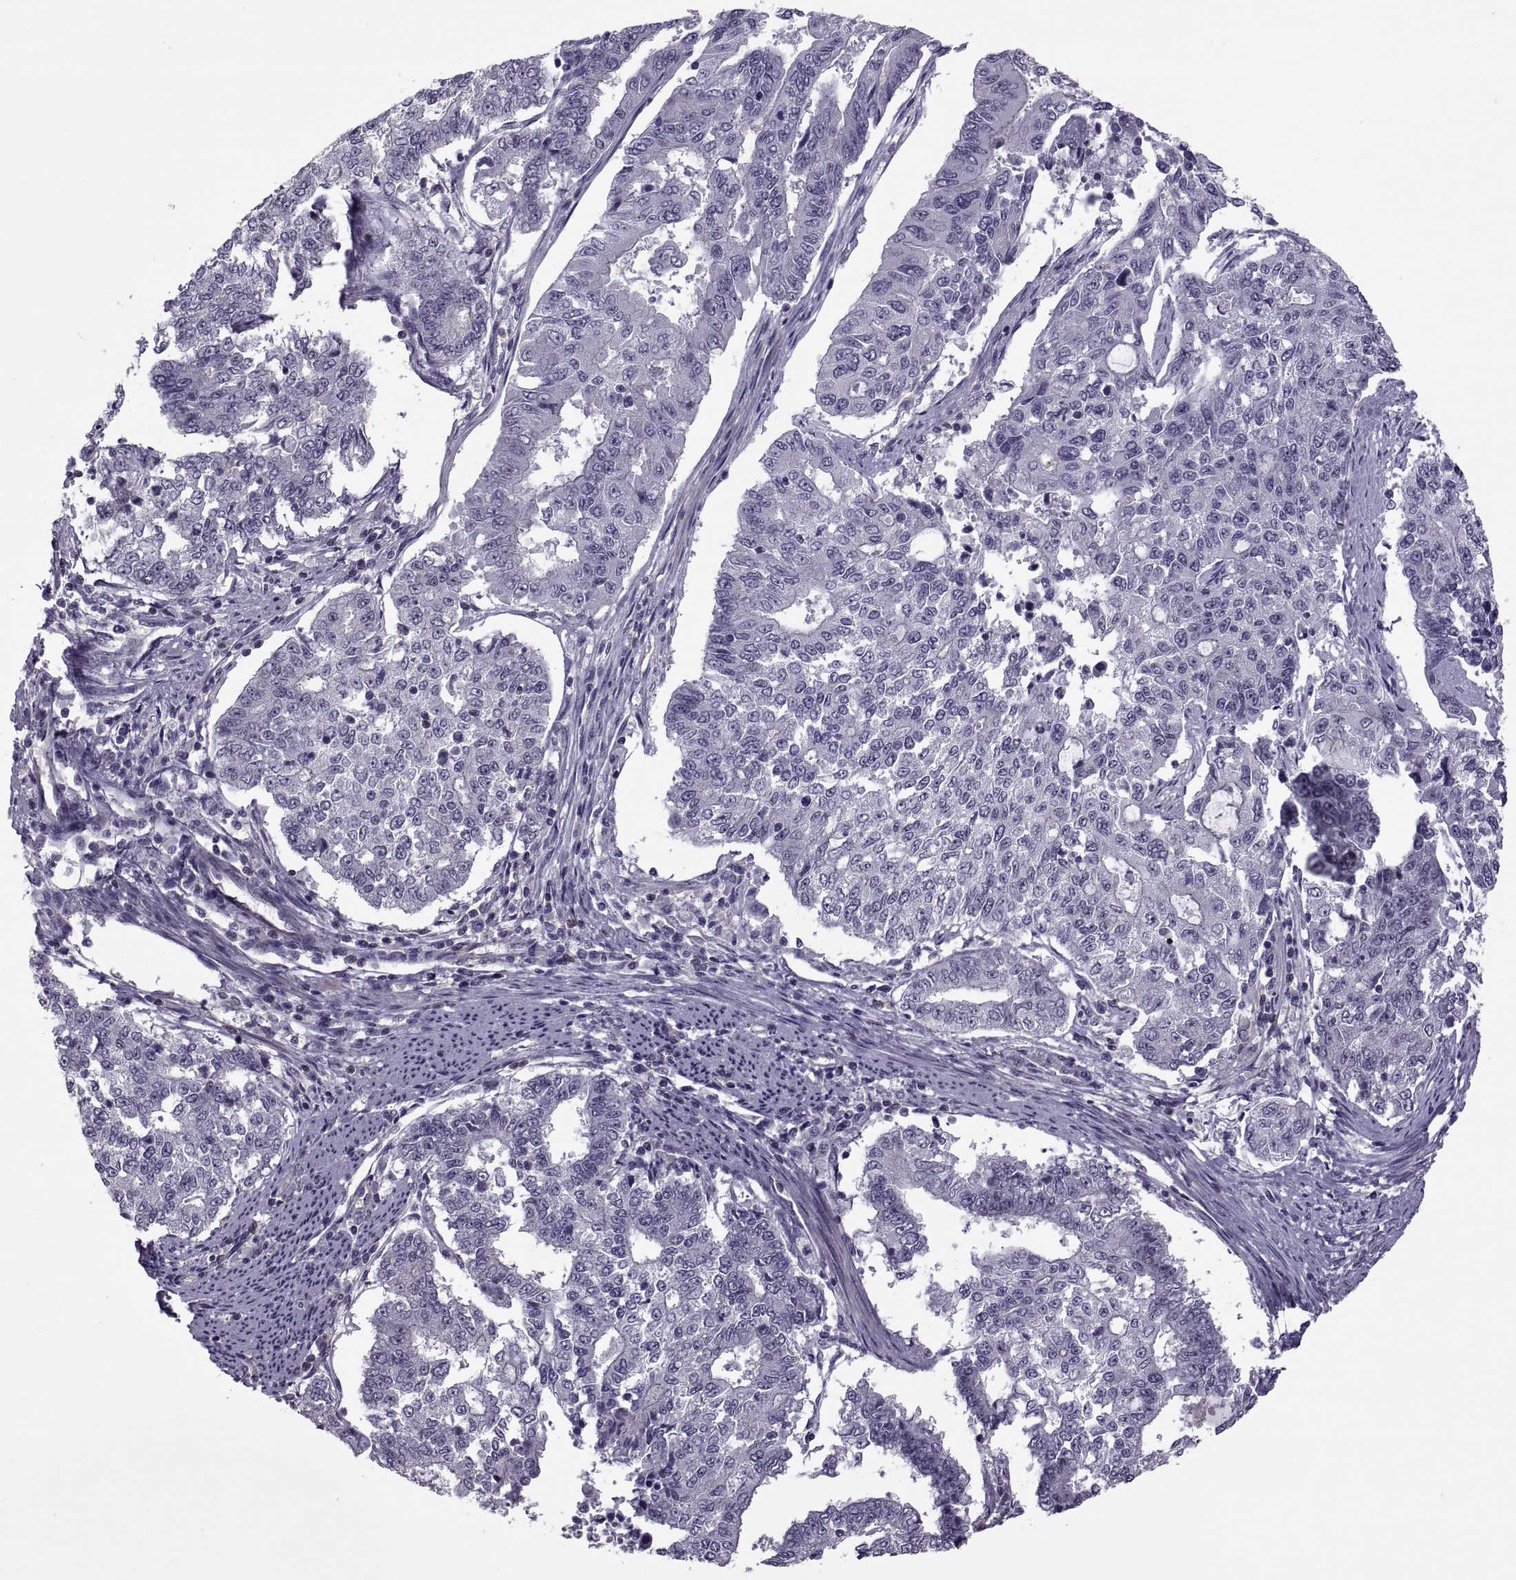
{"staining": {"intensity": "negative", "quantity": "none", "location": "none"}, "tissue": "endometrial cancer", "cell_type": "Tumor cells", "image_type": "cancer", "snomed": [{"axis": "morphology", "description": "Adenocarcinoma, NOS"}, {"axis": "topography", "description": "Uterus"}], "caption": "A micrograph of endometrial cancer (adenocarcinoma) stained for a protein reveals no brown staining in tumor cells.", "gene": "ODF3", "patient": {"sex": "female", "age": 59}}